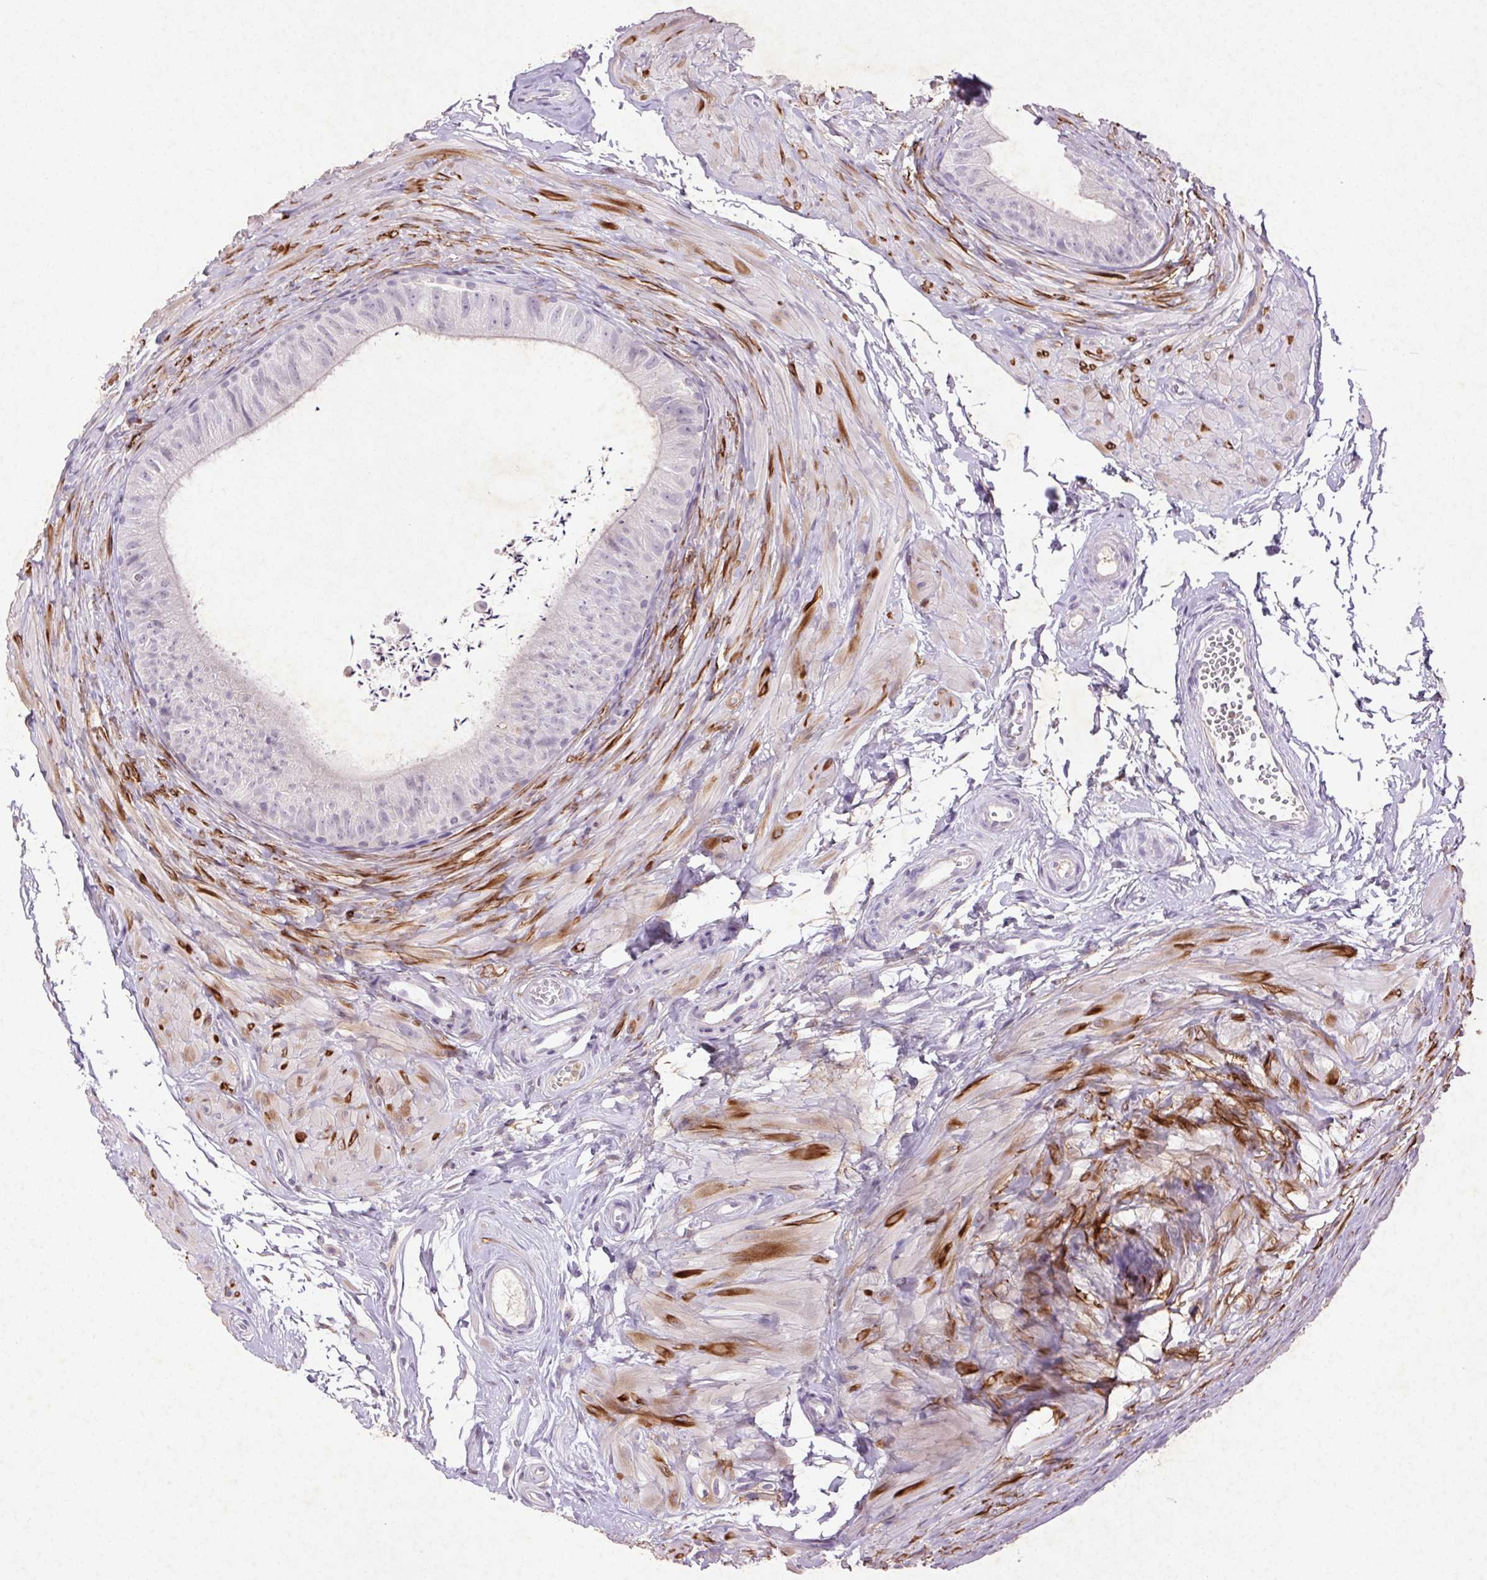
{"staining": {"intensity": "negative", "quantity": "none", "location": "none"}, "tissue": "epididymis", "cell_type": "Glandular cells", "image_type": "normal", "snomed": [{"axis": "morphology", "description": "Normal tissue, NOS"}, {"axis": "topography", "description": "Epididymis, spermatic cord, NOS"}, {"axis": "topography", "description": "Epididymis"}, {"axis": "topography", "description": "Peripheral nerve tissue"}], "caption": "Epididymis stained for a protein using immunohistochemistry (IHC) exhibits no staining glandular cells.", "gene": "FNDC7", "patient": {"sex": "male", "age": 29}}